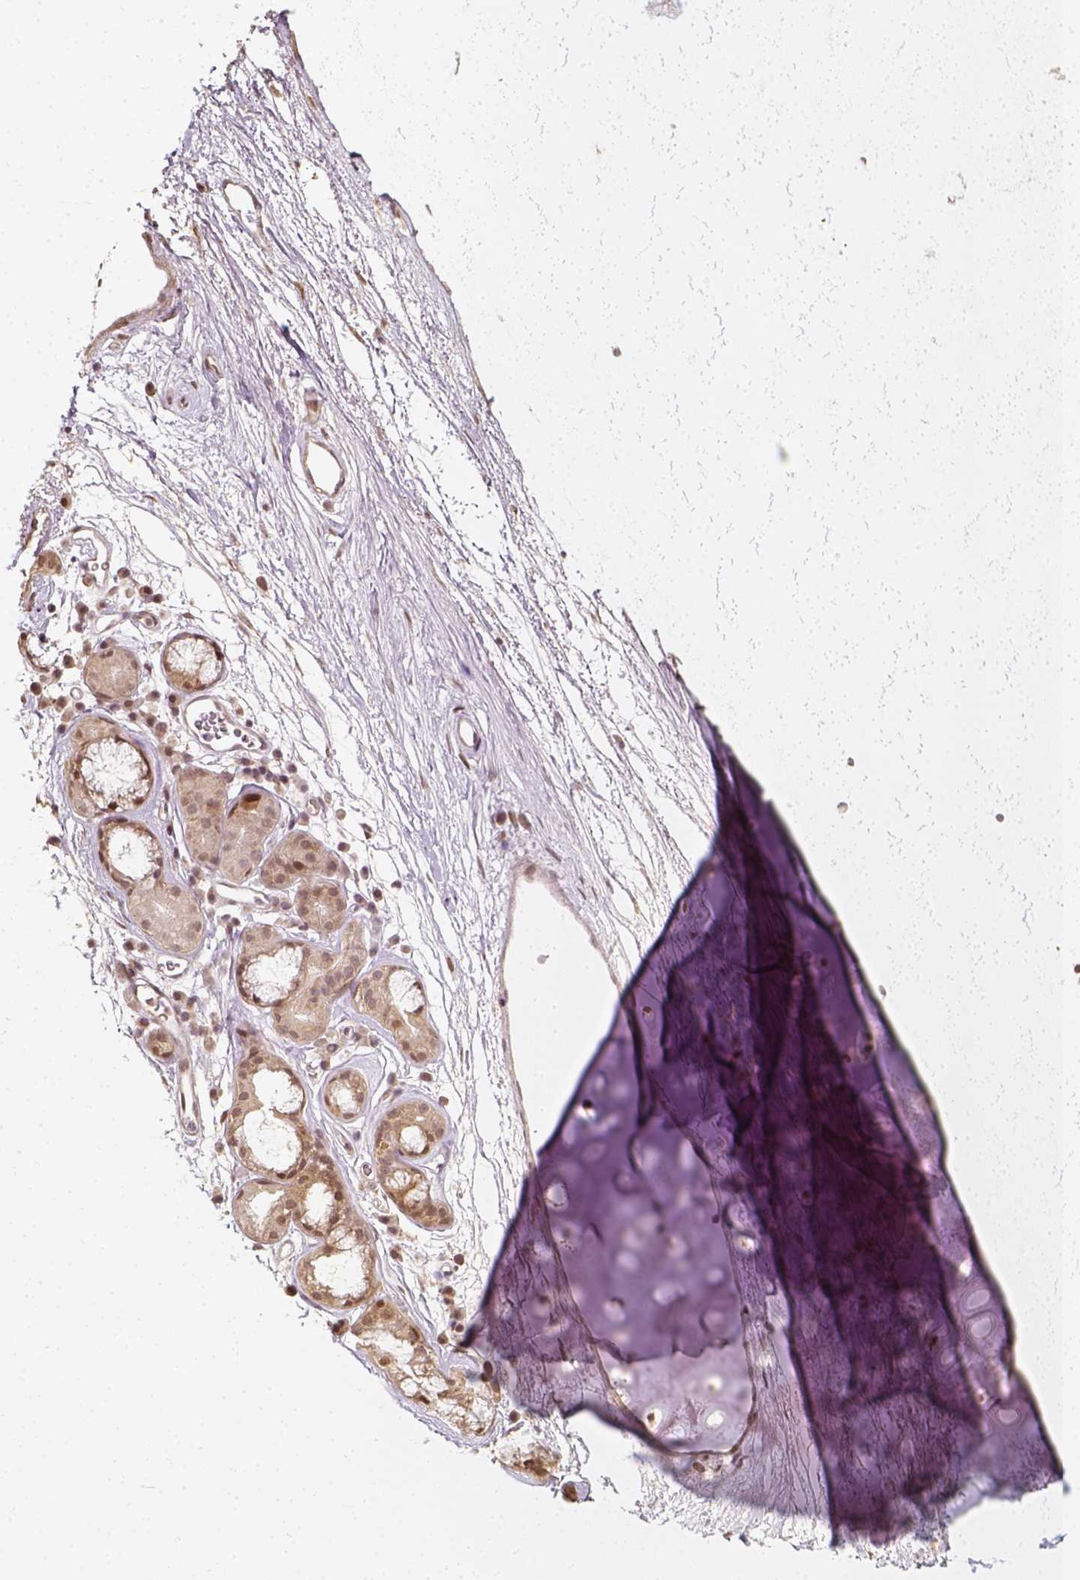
{"staining": {"intensity": "moderate", "quantity": ">75%", "location": "nuclear"}, "tissue": "soft tissue", "cell_type": "Chondrocytes", "image_type": "normal", "snomed": [{"axis": "morphology", "description": "Normal tissue, NOS"}, {"axis": "topography", "description": "Cartilage tissue"}, {"axis": "topography", "description": "Bronchus"}], "caption": "About >75% of chondrocytes in normal human soft tissue show moderate nuclear protein positivity as visualized by brown immunohistochemical staining.", "gene": "ZMAT3", "patient": {"sex": "male", "age": 58}}